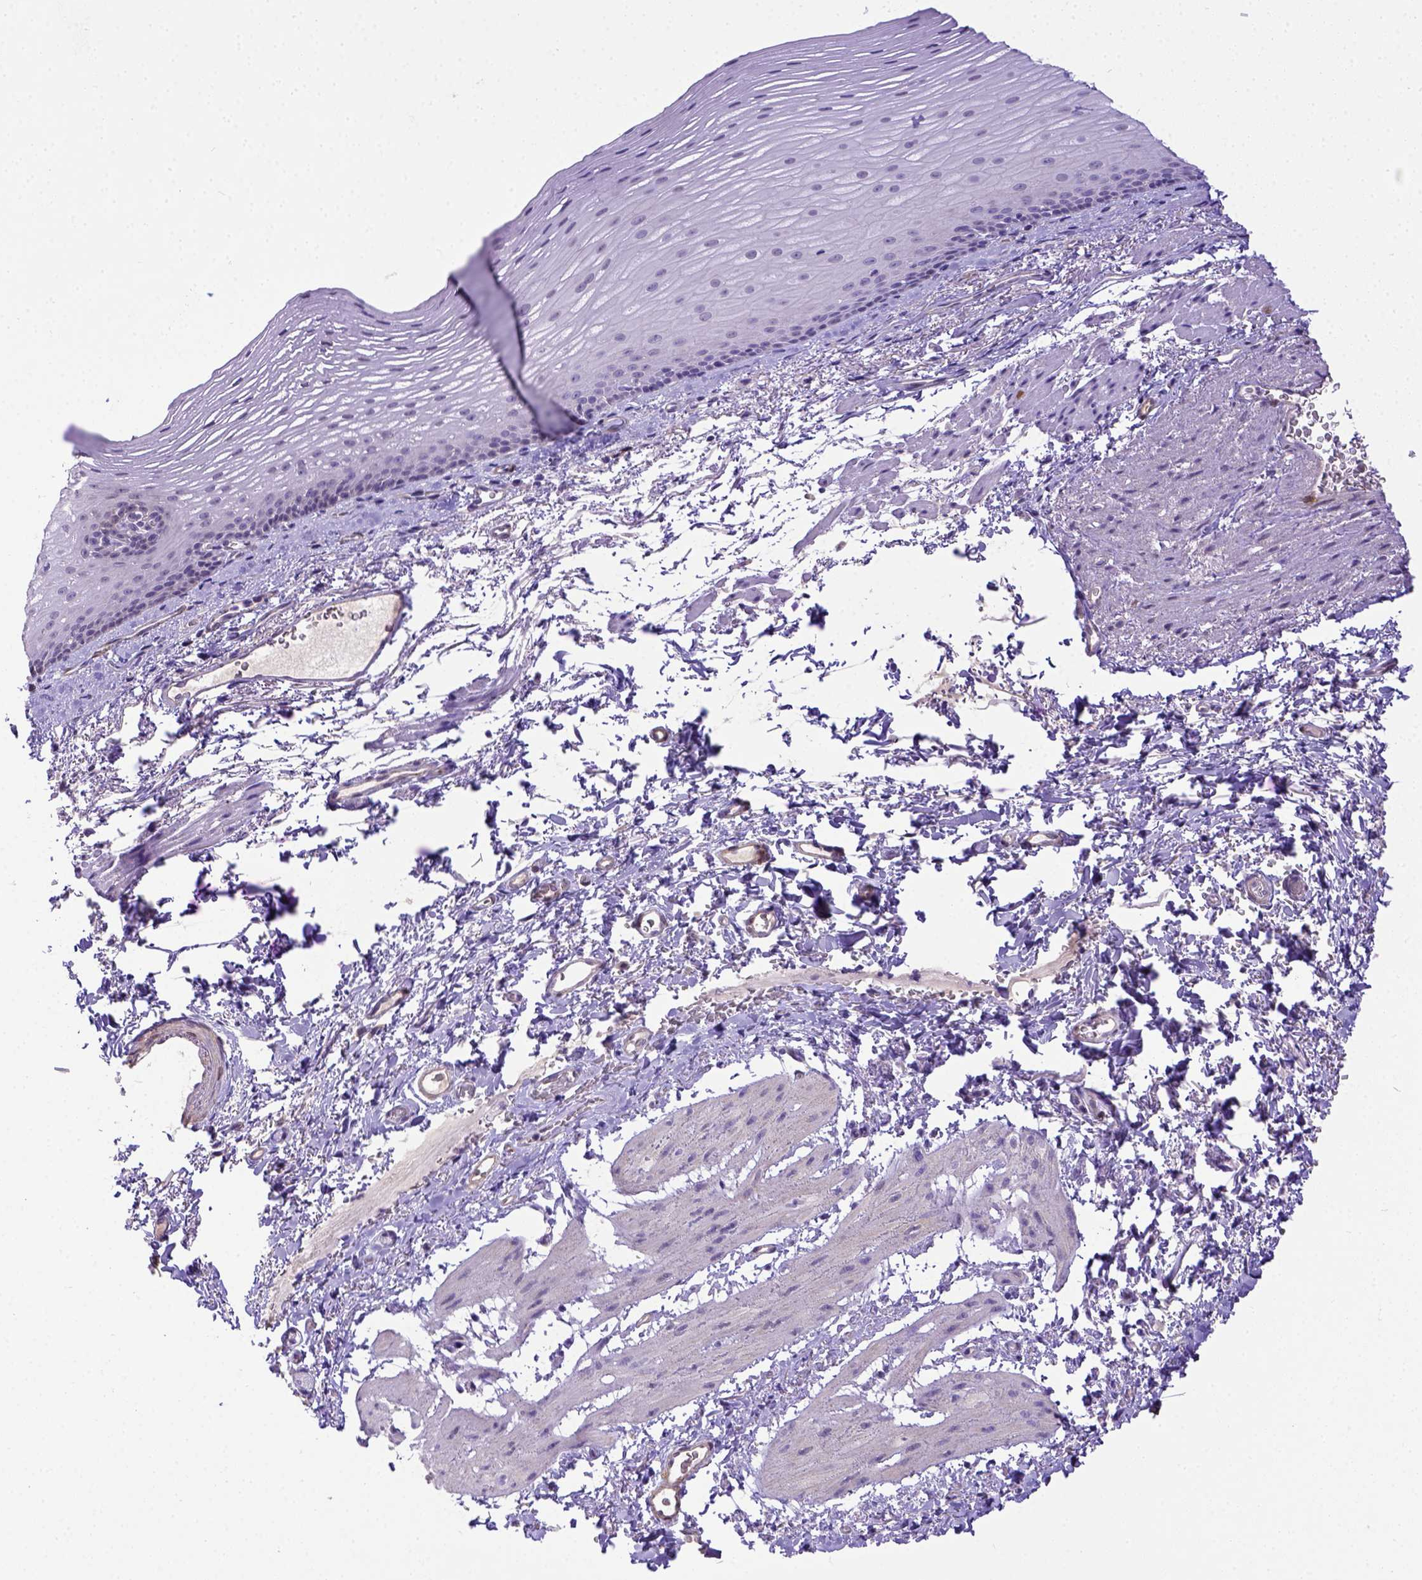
{"staining": {"intensity": "moderate", "quantity": "<25%", "location": "cytoplasmic/membranous"}, "tissue": "esophagus", "cell_type": "Squamous epithelial cells", "image_type": "normal", "snomed": [{"axis": "morphology", "description": "Normal tissue, NOS"}, {"axis": "topography", "description": "Esophagus"}], "caption": "High-power microscopy captured an IHC histopathology image of benign esophagus, revealing moderate cytoplasmic/membranous positivity in about <25% of squamous epithelial cells. The protein is stained brown, and the nuclei are stained in blue (DAB IHC with brightfield microscopy, high magnification).", "gene": "BTN1A1", "patient": {"sex": "male", "age": 76}}